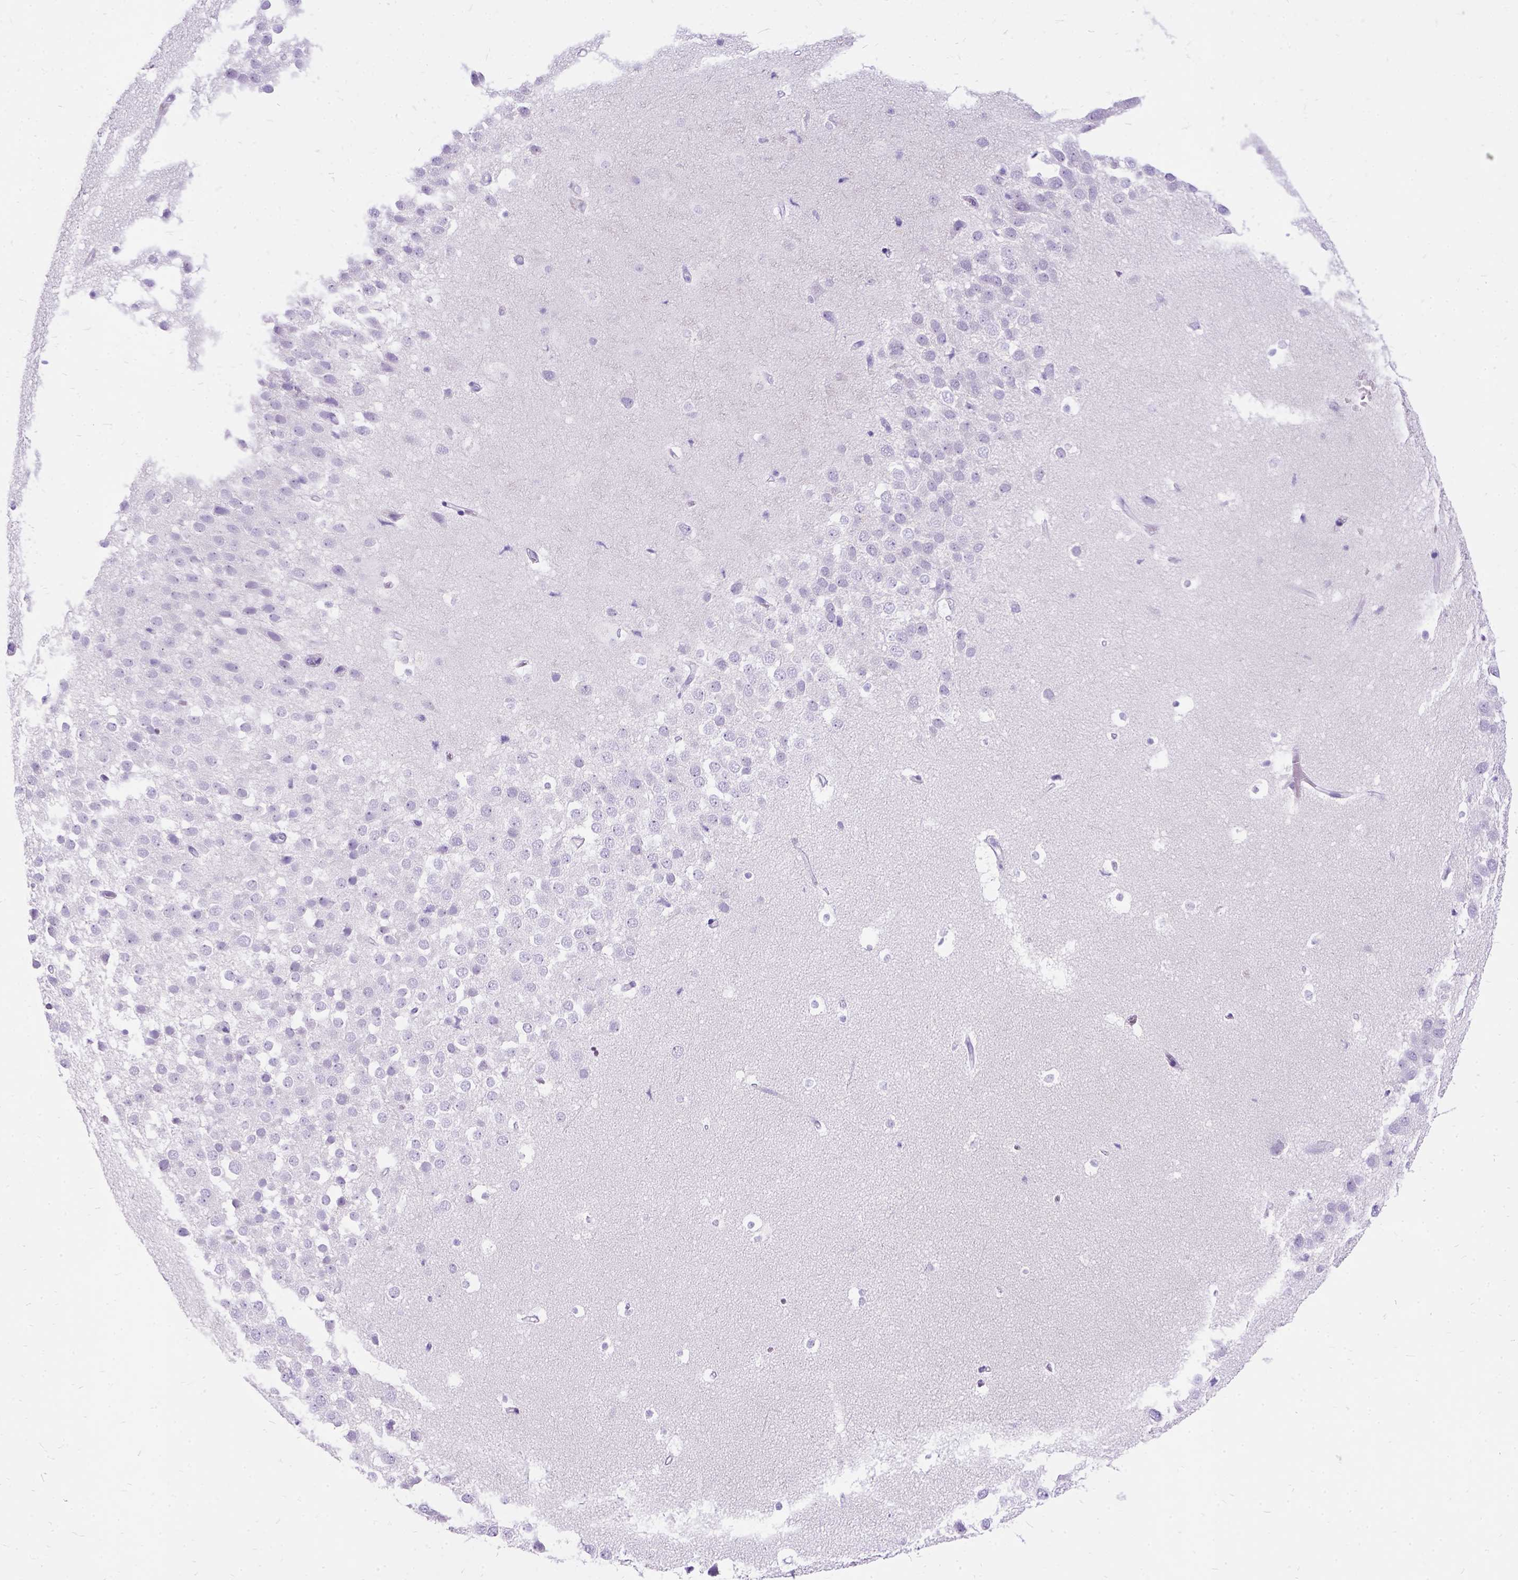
{"staining": {"intensity": "negative", "quantity": "none", "location": "none"}, "tissue": "hippocampus", "cell_type": "Glial cells", "image_type": "normal", "snomed": [{"axis": "morphology", "description": "Normal tissue, NOS"}, {"axis": "topography", "description": "Hippocampus"}], "caption": "An IHC histopathology image of benign hippocampus is shown. There is no staining in glial cells of hippocampus. (DAB (3,3'-diaminobenzidine) immunohistochemistry with hematoxylin counter stain).", "gene": "ENSG00000254979", "patient": {"sex": "male", "age": 26}}